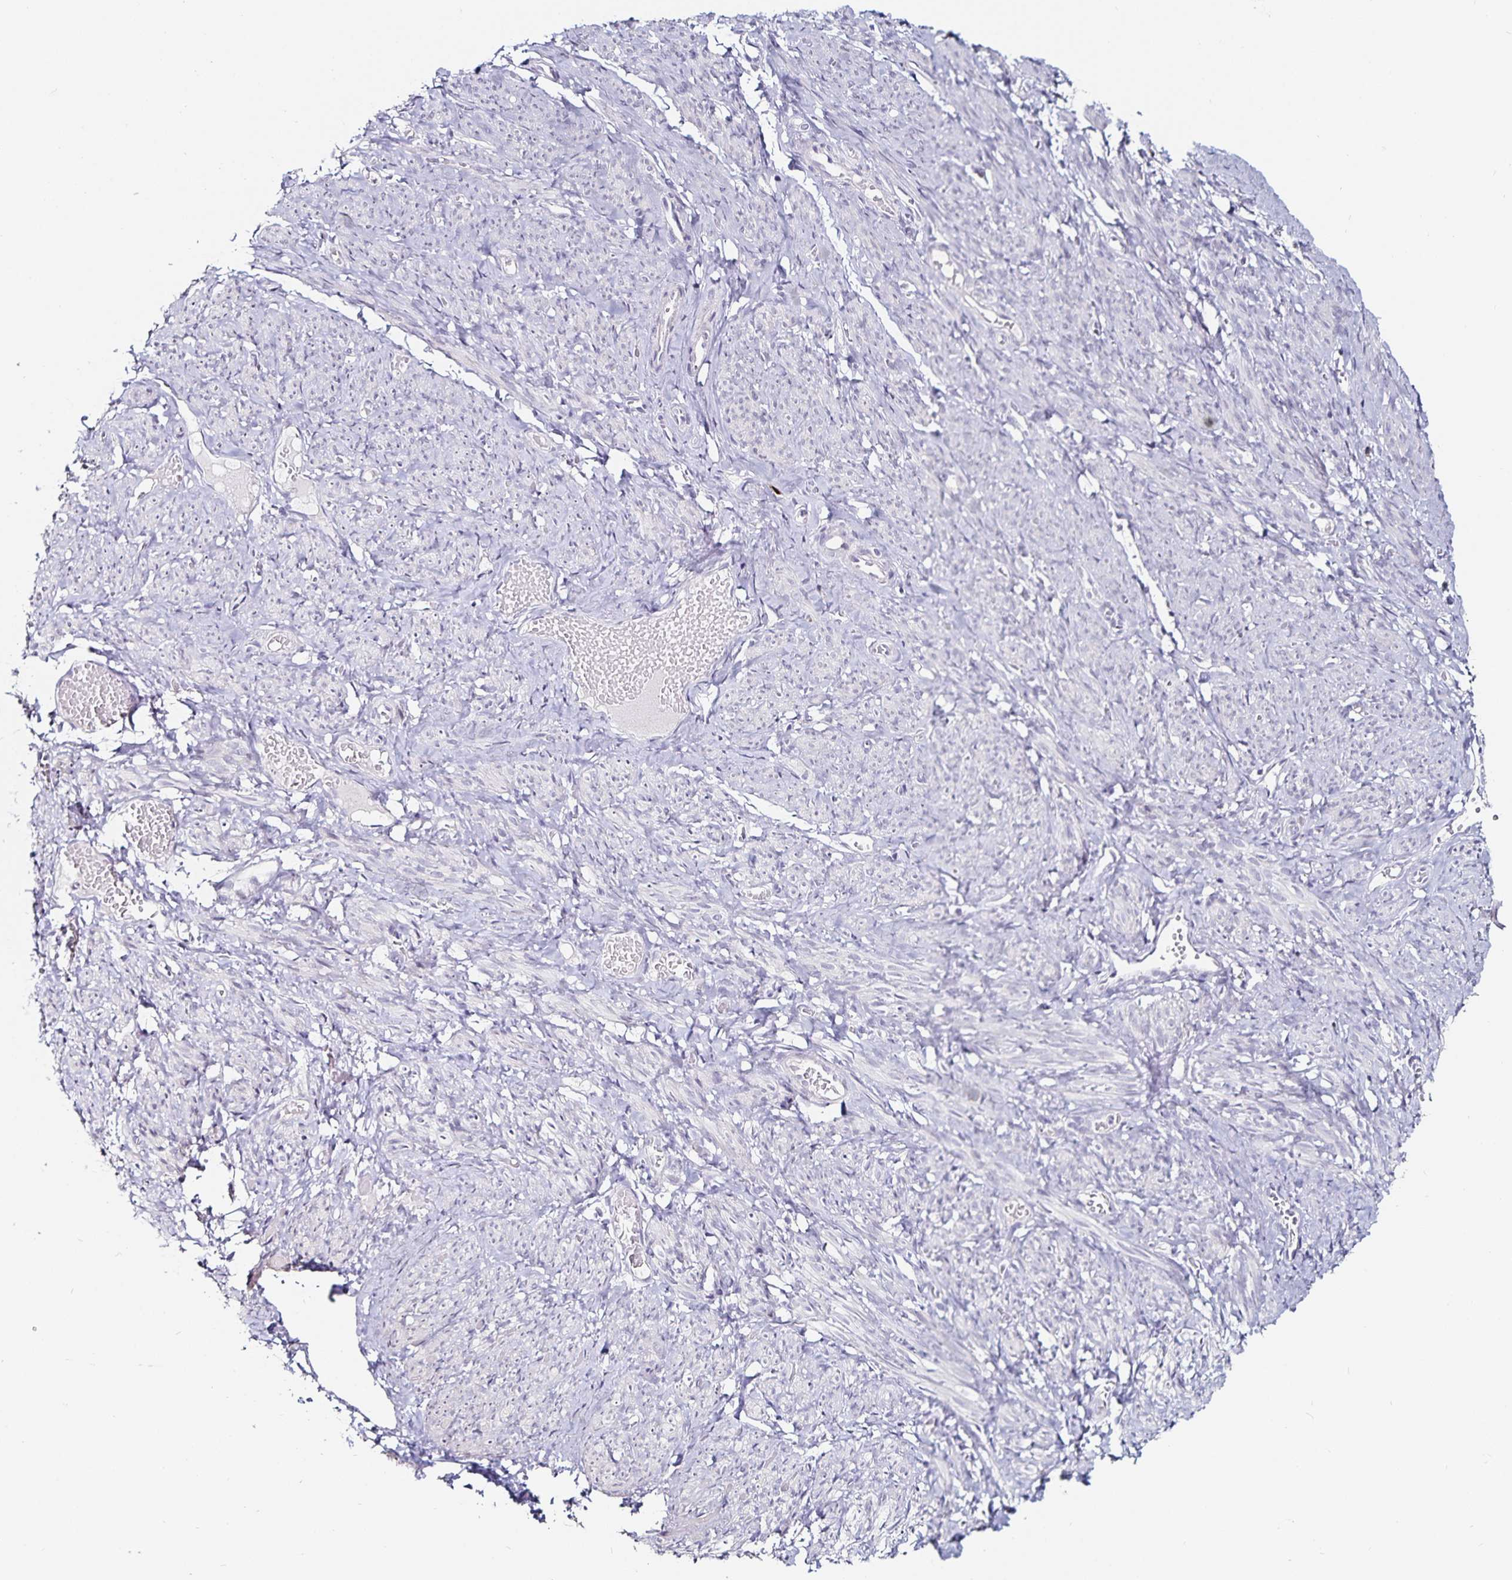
{"staining": {"intensity": "negative", "quantity": "none", "location": "none"}, "tissue": "smooth muscle", "cell_type": "Smooth muscle cells", "image_type": "normal", "snomed": [{"axis": "morphology", "description": "Normal tissue, NOS"}, {"axis": "topography", "description": "Smooth muscle"}], "caption": "Immunohistochemistry (IHC) image of normal human smooth muscle stained for a protein (brown), which exhibits no staining in smooth muscle cells. Nuclei are stained in blue.", "gene": "ANLN", "patient": {"sex": "female", "age": 65}}